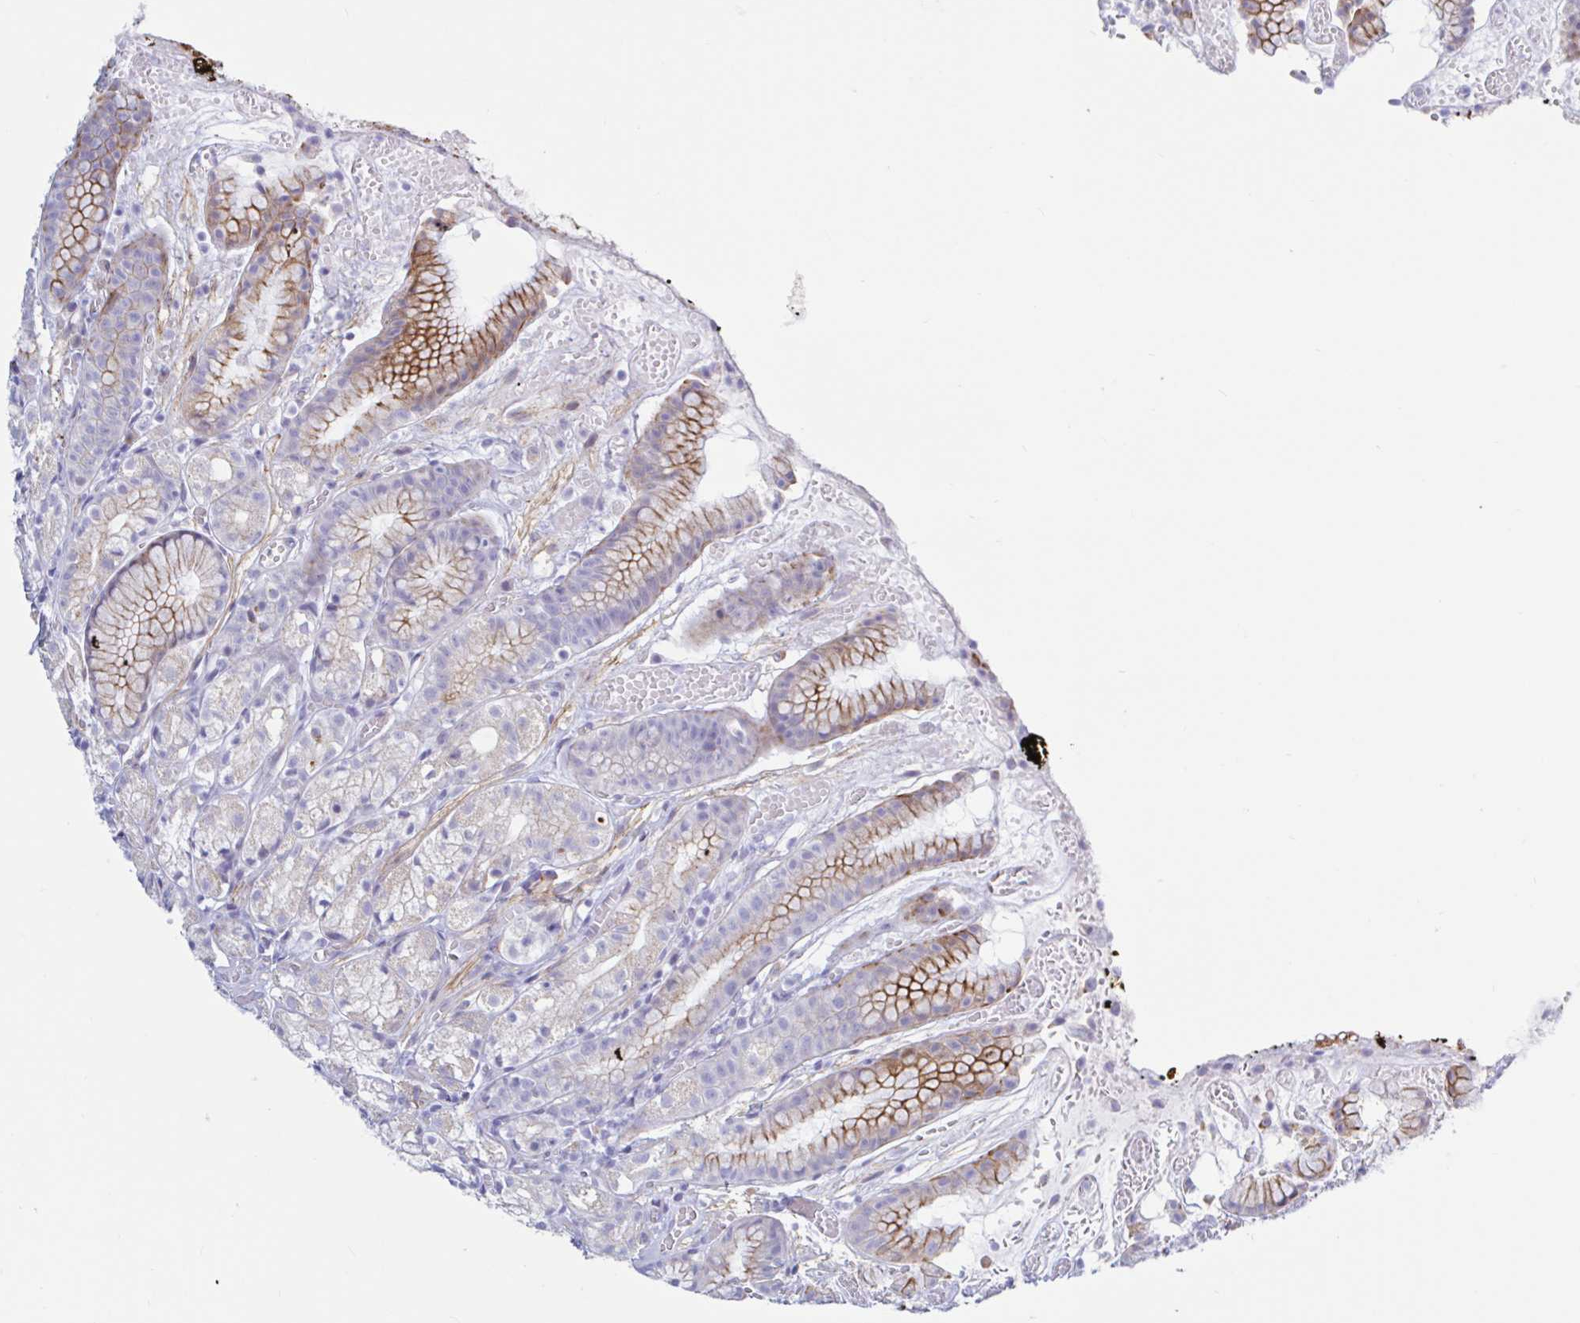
{"staining": {"intensity": "moderate", "quantity": "<25%", "location": "cytoplasmic/membranous"}, "tissue": "stomach", "cell_type": "Glandular cells", "image_type": "normal", "snomed": [{"axis": "morphology", "description": "Normal tissue, NOS"}, {"axis": "topography", "description": "Smooth muscle"}, {"axis": "topography", "description": "Stomach"}], "caption": "Immunohistochemical staining of unremarkable stomach displays <25% levels of moderate cytoplasmic/membranous protein expression in approximately <25% of glandular cells.", "gene": "ENSG00000271254", "patient": {"sex": "male", "age": 70}}